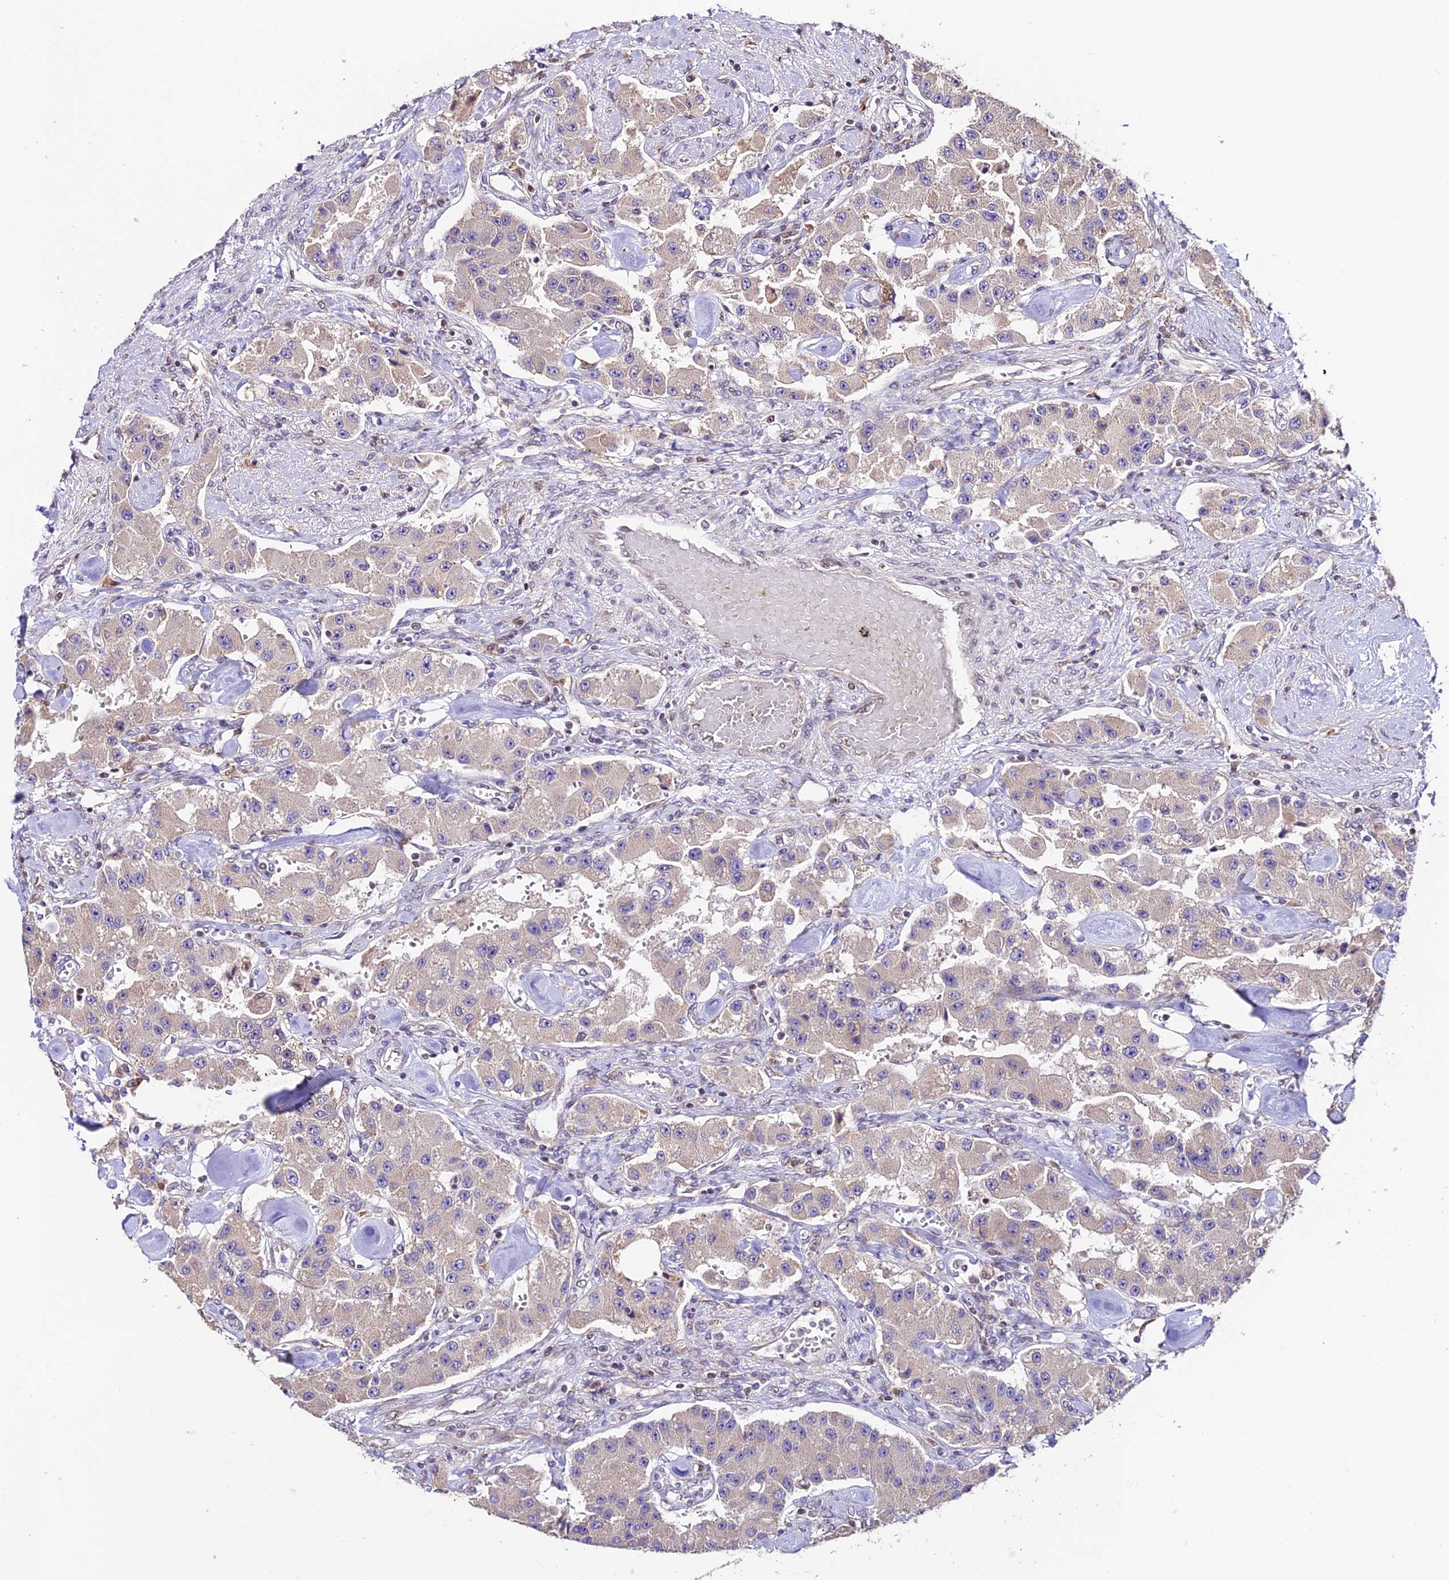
{"staining": {"intensity": "weak", "quantity": "<25%", "location": "cytoplasmic/membranous"}, "tissue": "carcinoid", "cell_type": "Tumor cells", "image_type": "cancer", "snomed": [{"axis": "morphology", "description": "Carcinoid, malignant, NOS"}, {"axis": "topography", "description": "Pancreas"}], "caption": "Tumor cells are negative for protein expression in human carcinoid. (Immunohistochemistry (ihc), brightfield microscopy, high magnification).", "gene": "TRIM22", "patient": {"sex": "male", "age": 41}}